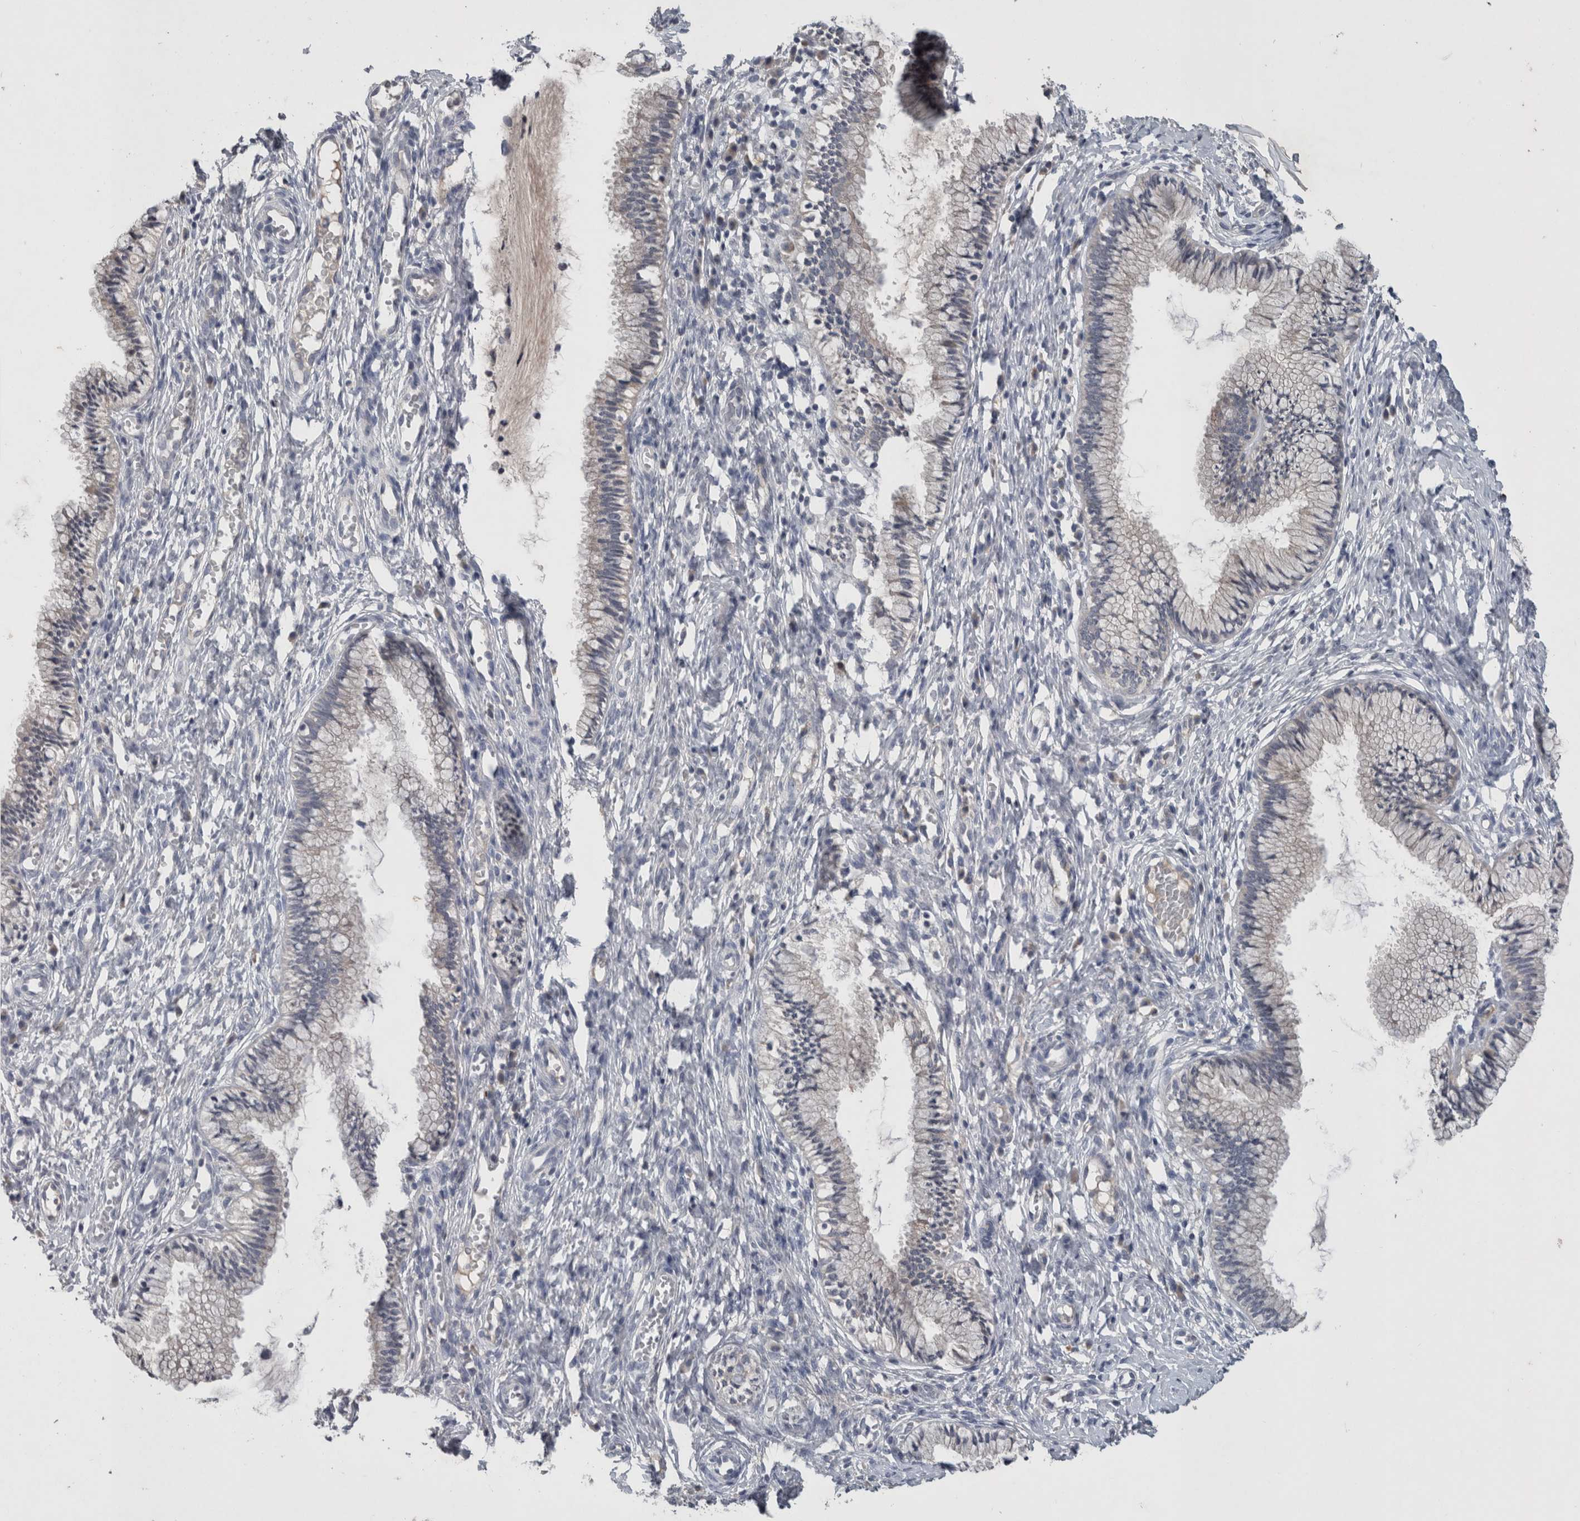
{"staining": {"intensity": "negative", "quantity": "none", "location": "none"}, "tissue": "cervix", "cell_type": "Glandular cells", "image_type": "normal", "snomed": [{"axis": "morphology", "description": "Normal tissue, NOS"}, {"axis": "topography", "description": "Cervix"}], "caption": "A high-resolution image shows immunohistochemistry staining of benign cervix, which reveals no significant expression in glandular cells.", "gene": "SLC22A11", "patient": {"sex": "female", "age": 27}}